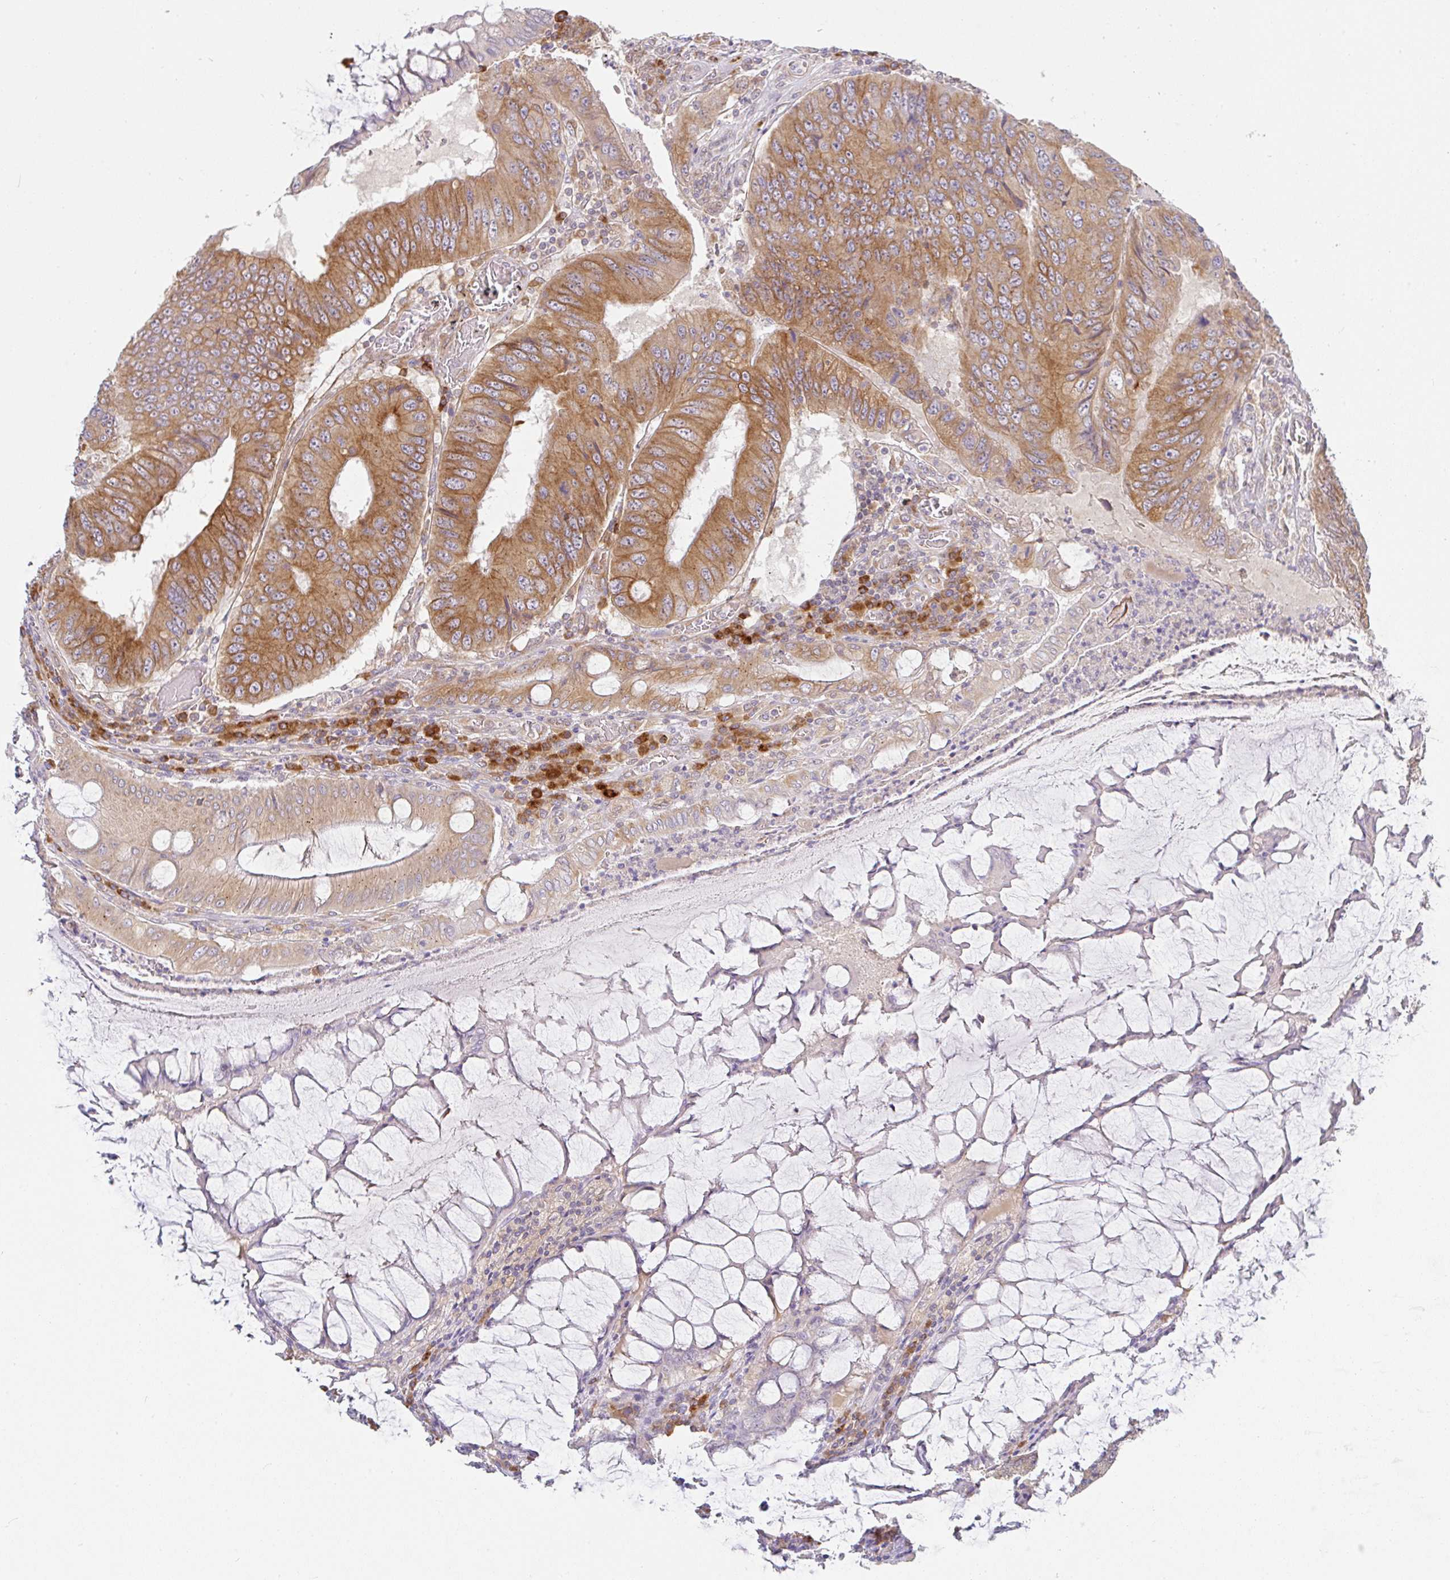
{"staining": {"intensity": "moderate", "quantity": ">75%", "location": "cytoplasmic/membranous"}, "tissue": "colorectal cancer", "cell_type": "Tumor cells", "image_type": "cancer", "snomed": [{"axis": "morphology", "description": "Adenocarcinoma, NOS"}, {"axis": "topography", "description": "Colon"}], "caption": "Protein staining demonstrates moderate cytoplasmic/membranous staining in approximately >75% of tumor cells in adenocarcinoma (colorectal).", "gene": "DERL2", "patient": {"sex": "male", "age": 53}}